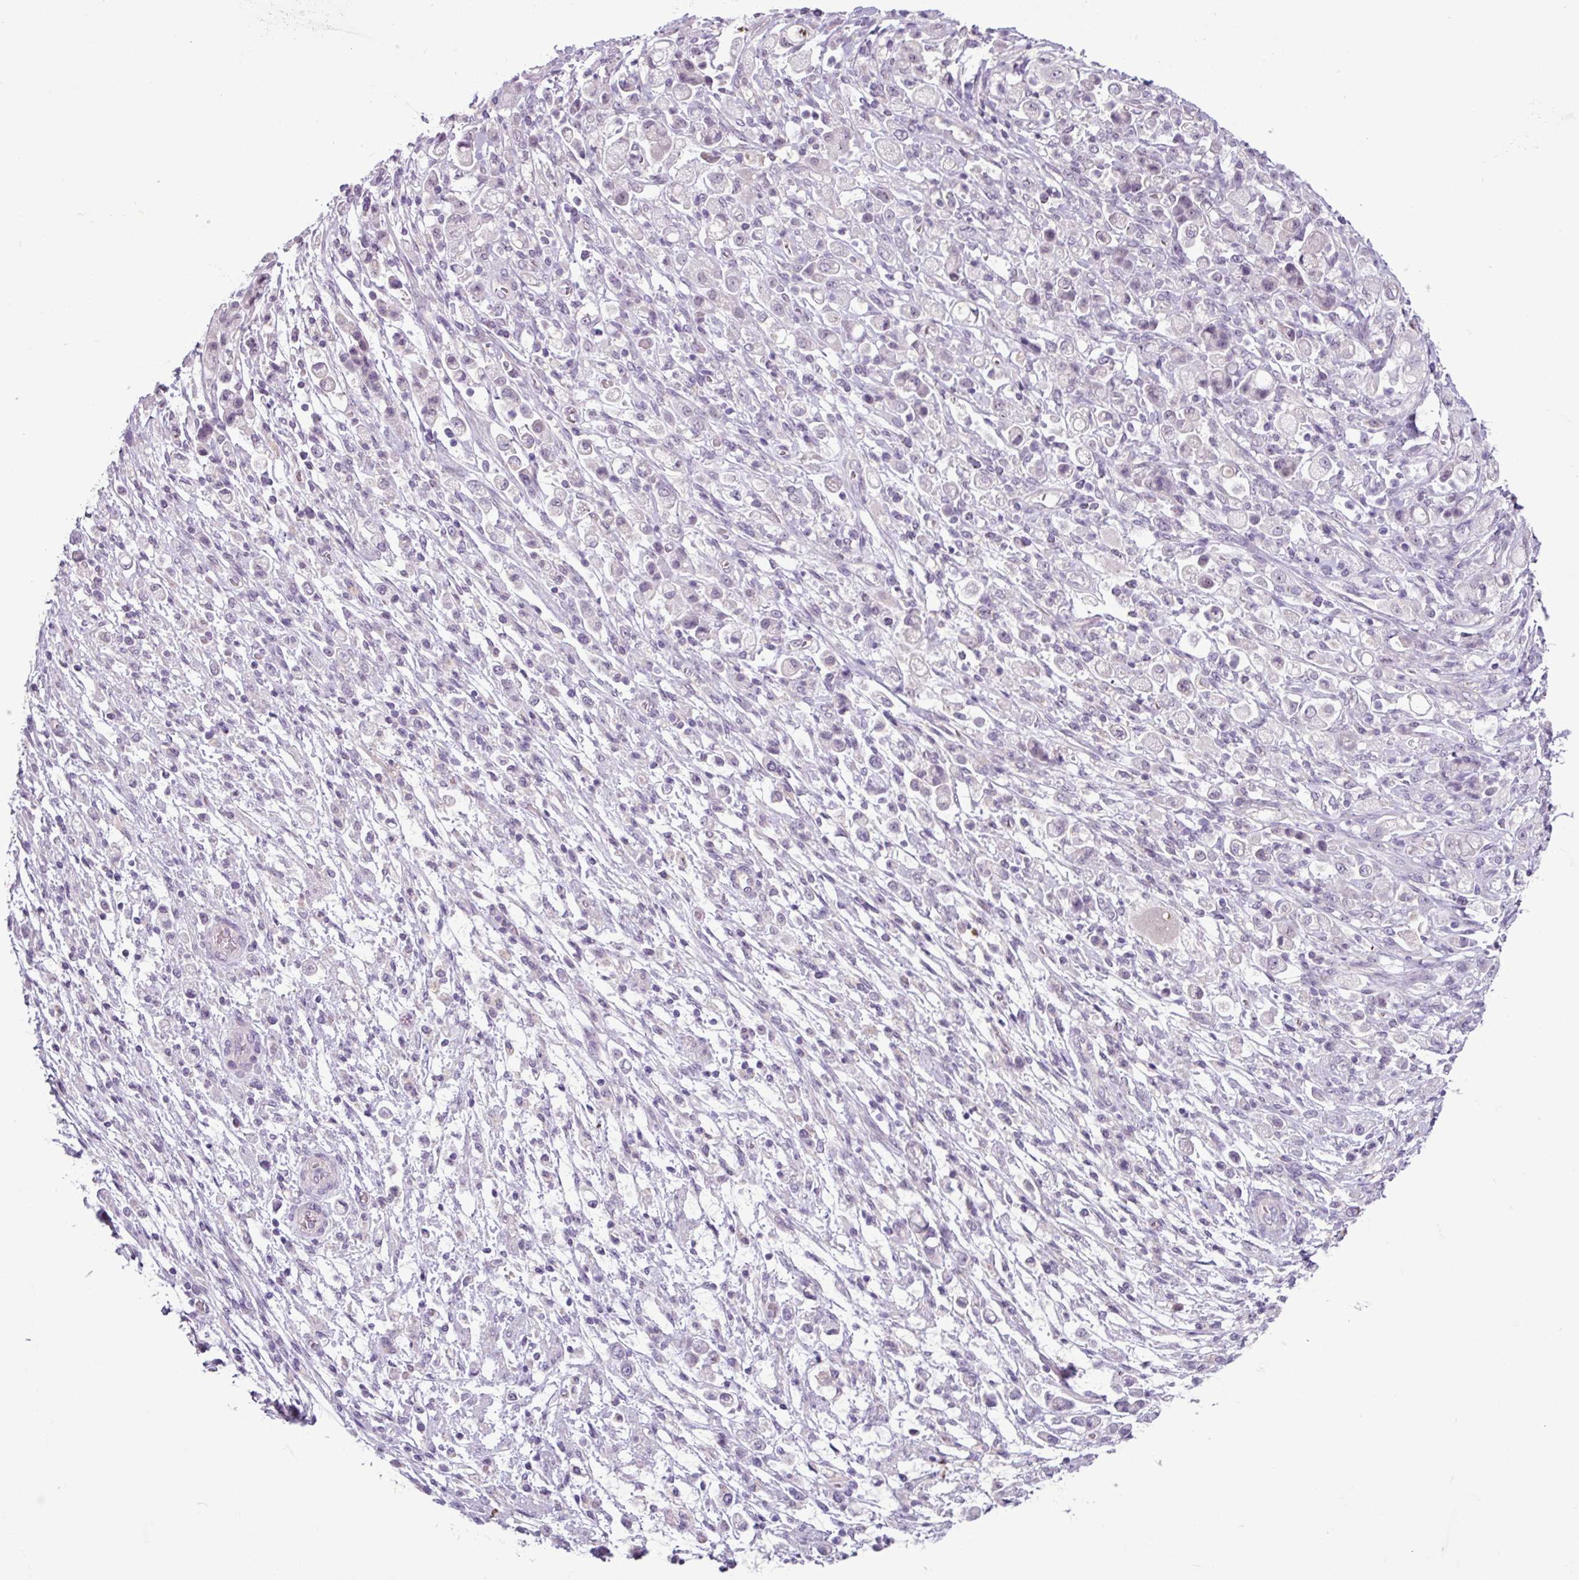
{"staining": {"intensity": "negative", "quantity": "none", "location": "none"}, "tissue": "stomach cancer", "cell_type": "Tumor cells", "image_type": "cancer", "snomed": [{"axis": "morphology", "description": "Adenocarcinoma, NOS"}, {"axis": "topography", "description": "Stomach"}], "caption": "The histopathology image displays no staining of tumor cells in adenocarcinoma (stomach).", "gene": "C9orf24", "patient": {"sex": "female", "age": 60}}